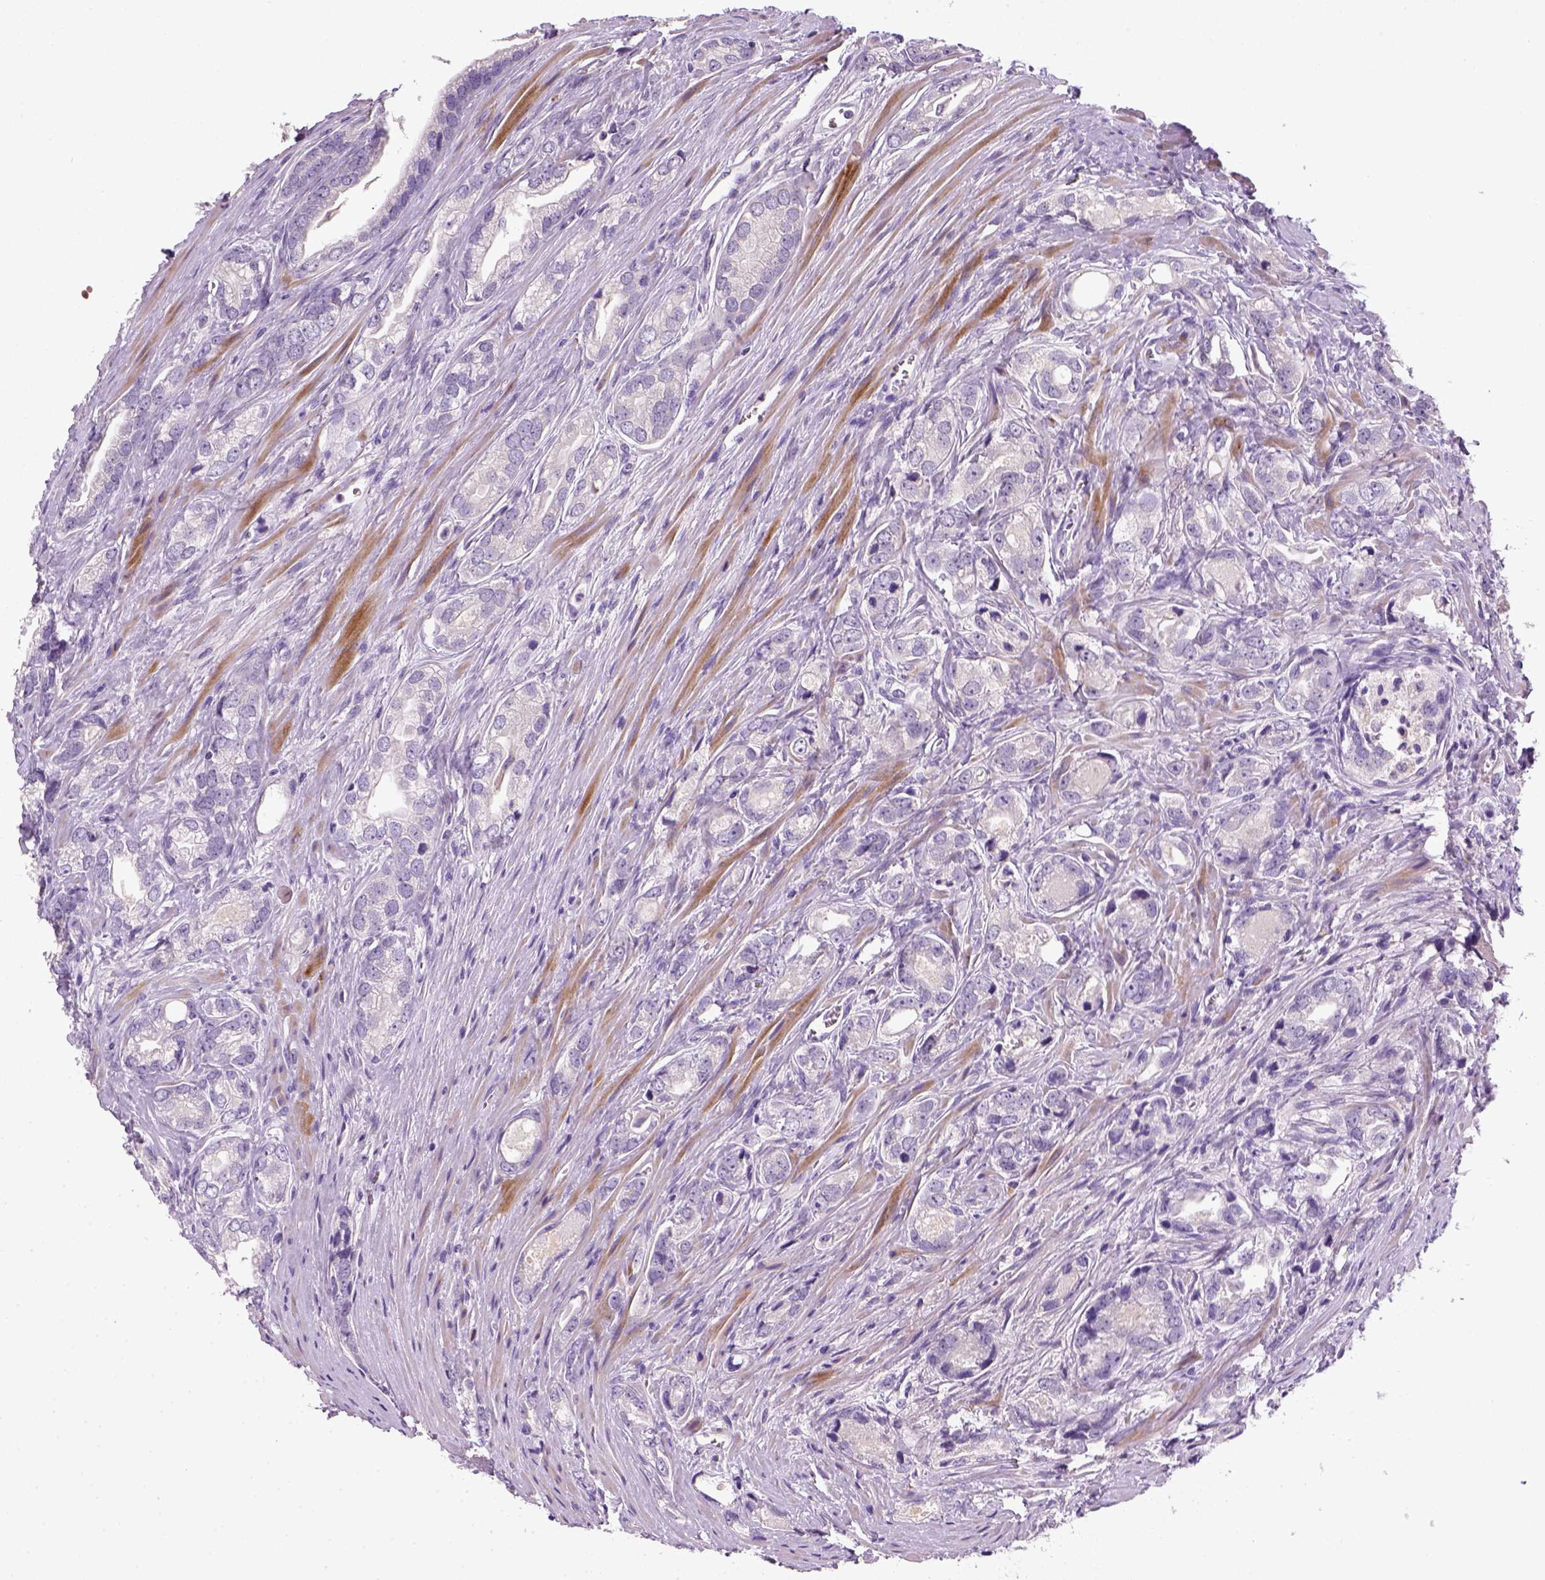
{"staining": {"intensity": "negative", "quantity": "none", "location": "none"}, "tissue": "prostate cancer", "cell_type": "Tumor cells", "image_type": "cancer", "snomed": [{"axis": "morphology", "description": "Adenocarcinoma, NOS"}, {"axis": "morphology", "description": "Adenocarcinoma, High grade"}, {"axis": "topography", "description": "Prostate"}], "caption": "Immunohistochemistry of human prostate cancer demonstrates no staining in tumor cells.", "gene": "NUDT6", "patient": {"sex": "male", "age": 70}}